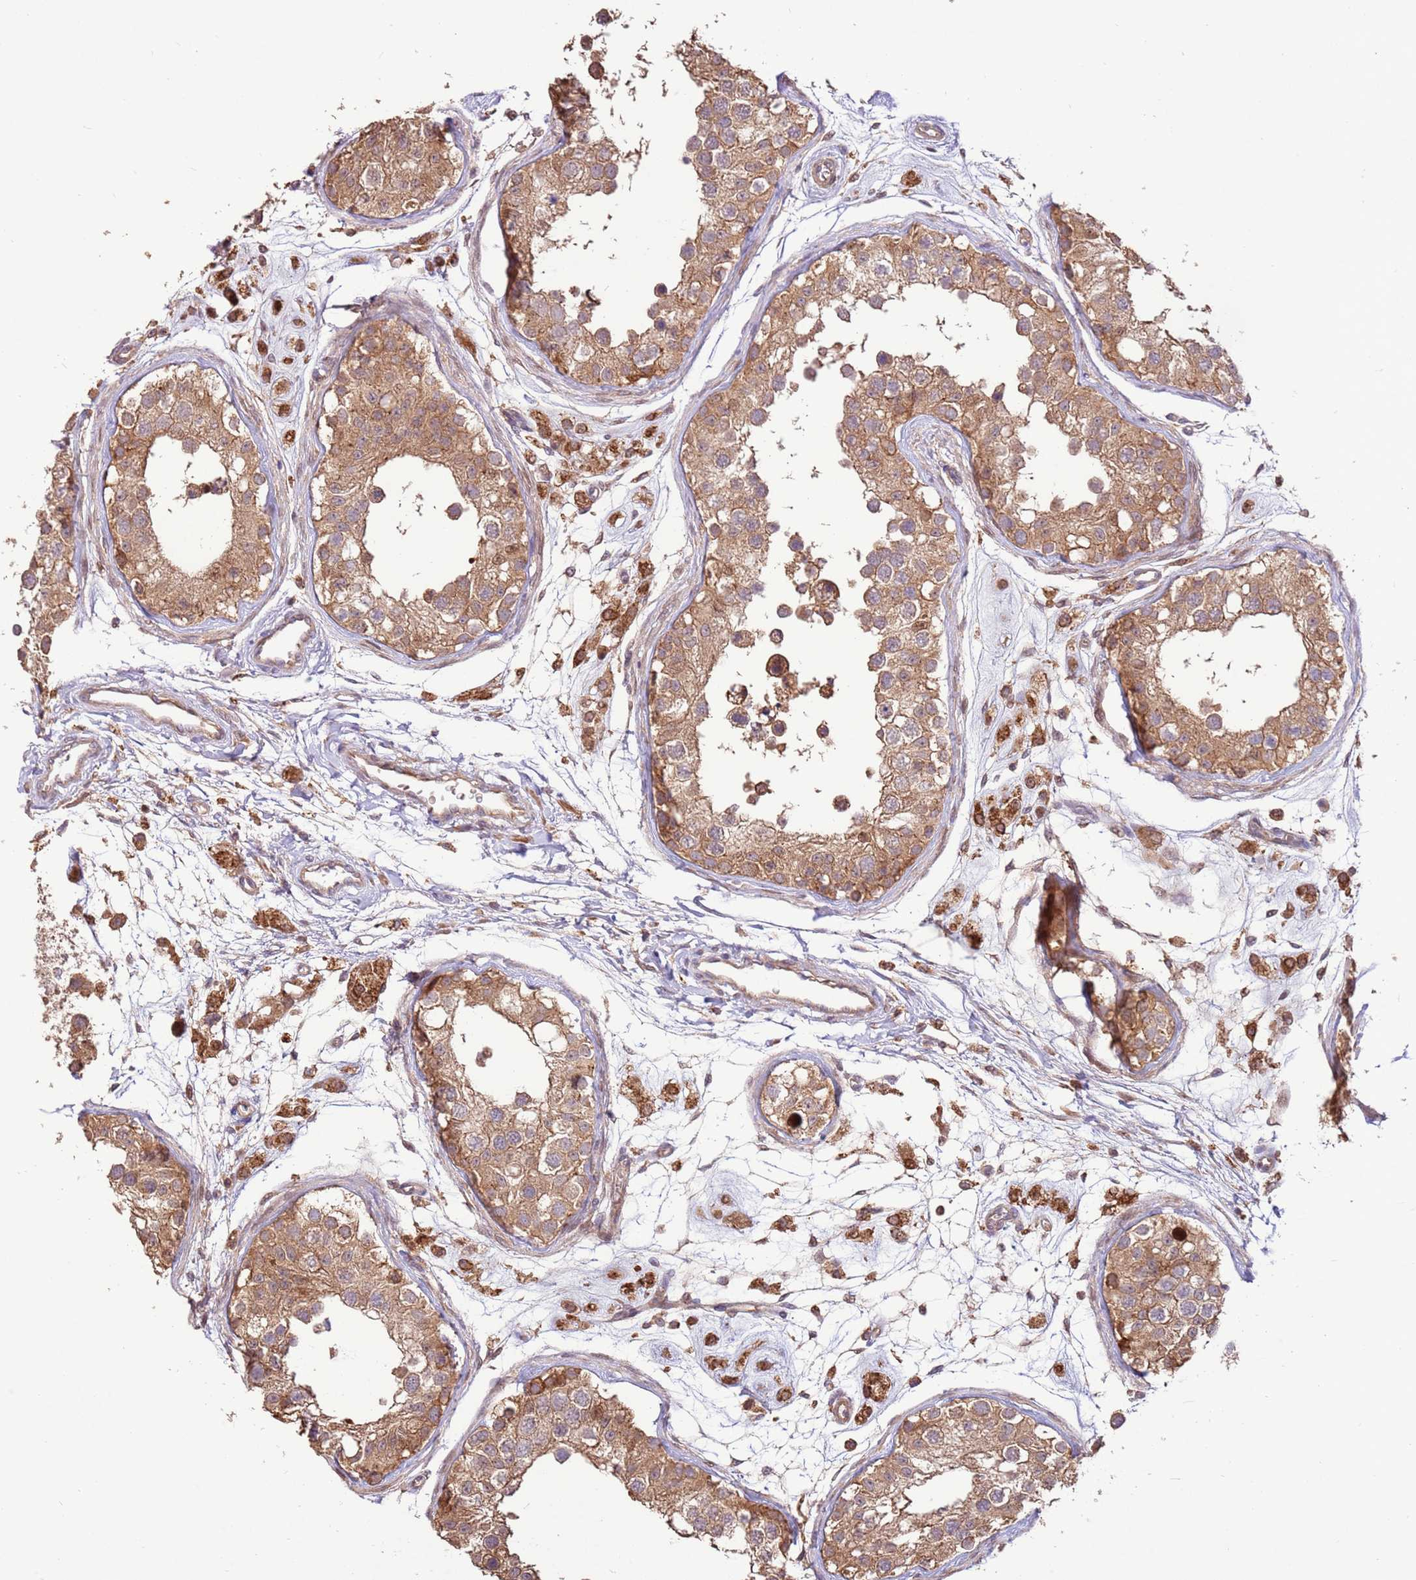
{"staining": {"intensity": "moderate", "quantity": ">75%", "location": "cytoplasmic/membranous"}, "tissue": "testis", "cell_type": "Cells in seminiferous ducts", "image_type": "normal", "snomed": [{"axis": "morphology", "description": "Normal tissue, NOS"}, {"axis": "morphology", "description": "Adenocarcinoma, metastatic, NOS"}, {"axis": "topography", "description": "Testis"}], "caption": "Cells in seminiferous ducts demonstrate medium levels of moderate cytoplasmic/membranous expression in about >75% of cells in unremarkable testis. (Brightfield microscopy of DAB IHC at high magnification).", "gene": "CCDC112", "patient": {"sex": "male", "age": 26}}